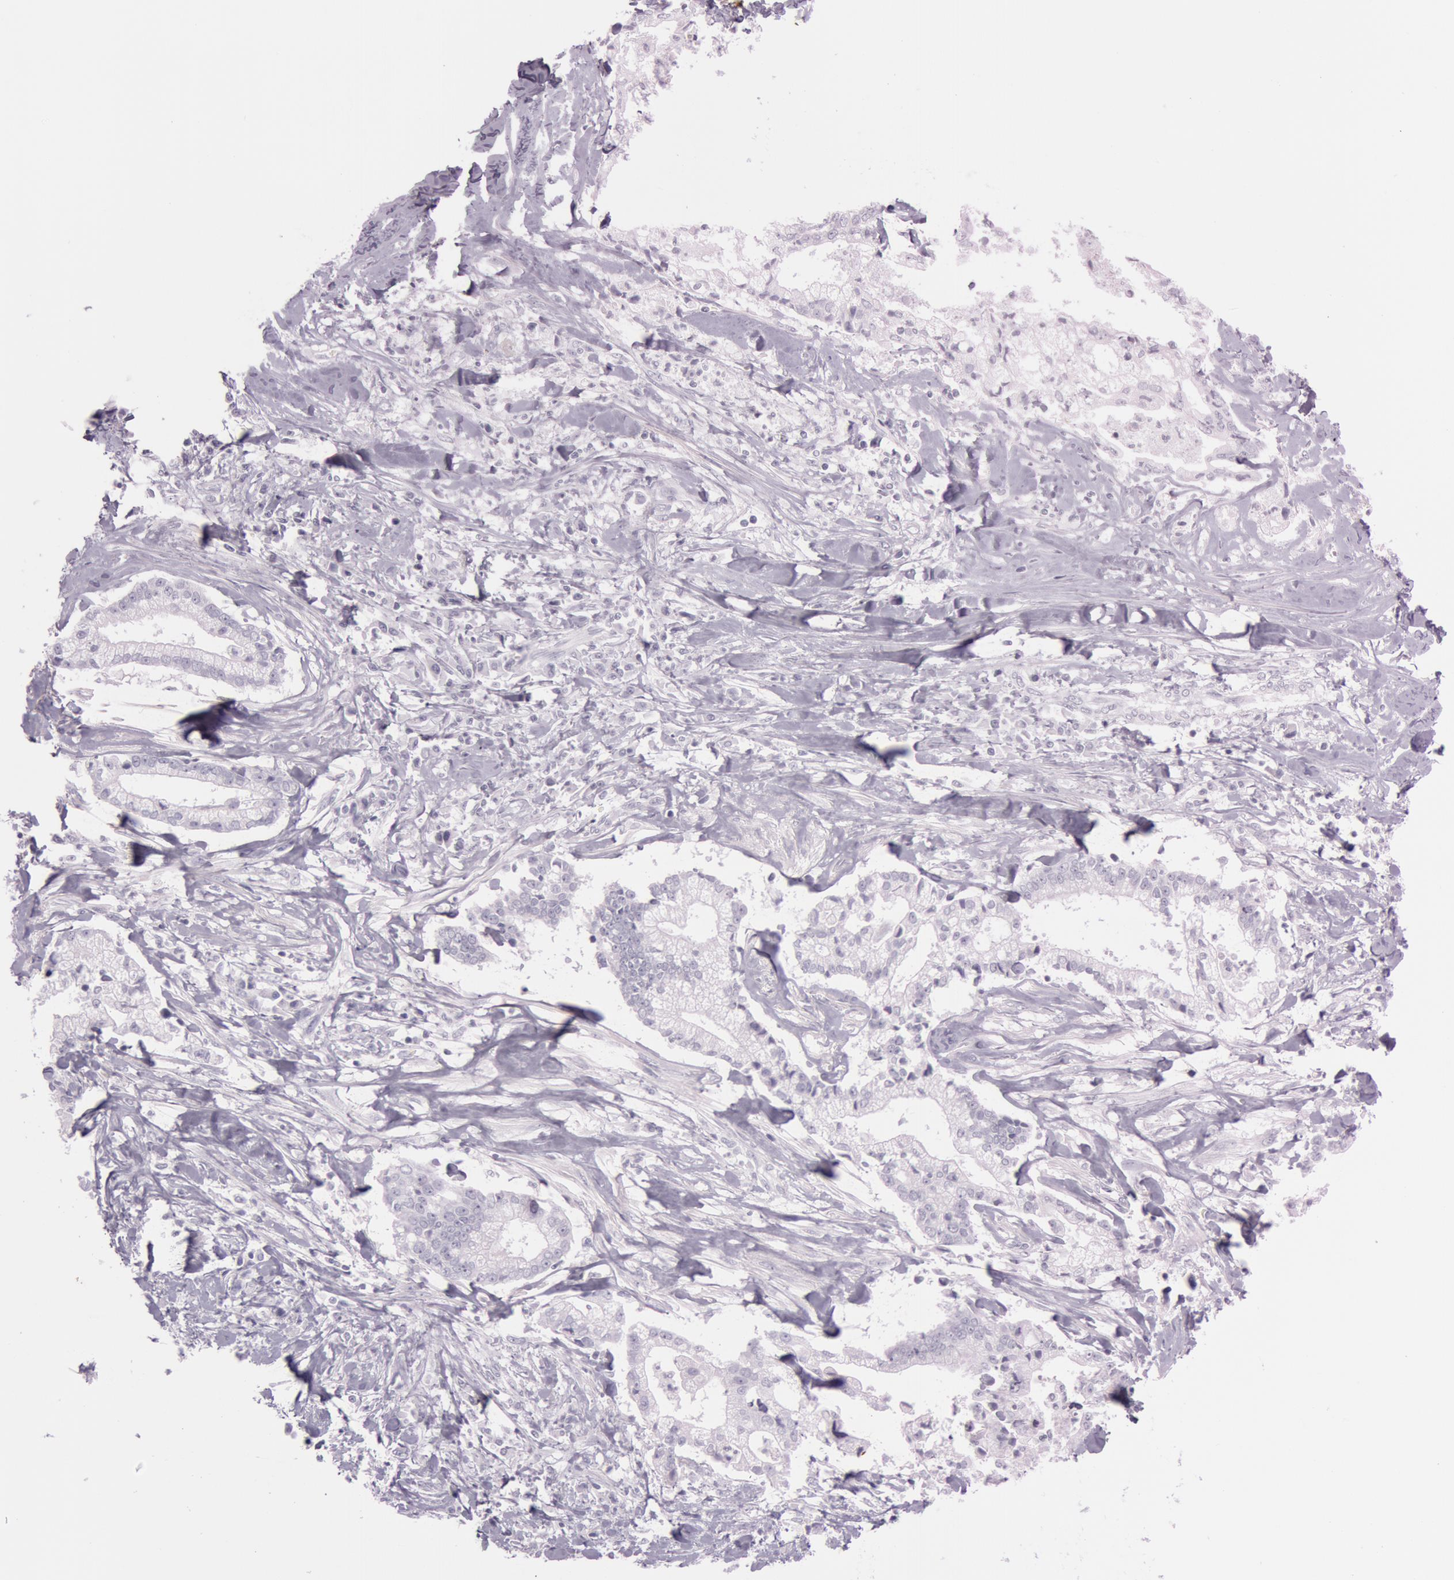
{"staining": {"intensity": "negative", "quantity": "none", "location": "none"}, "tissue": "liver cancer", "cell_type": "Tumor cells", "image_type": "cancer", "snomed": [{"axis": "morphology", "description": "Cholangiocarcinoma"}, {"axis": "topography", "description": "Liver"}], "caption": "High magnification brightfield microscopy of cholangiocarcinoma (liver) stained with DAB (3,3'-diaminobenzidine) (brown) and counterstained with hematoxylin (blue): tumor cells show no significant staining. (DAB (3,3'-diaminobenzidine) immunohistochemistry (IHC) with hematoxylin counter stain).", "gene": "S100A7", "patient": {"sex": "male", "age": 57}}